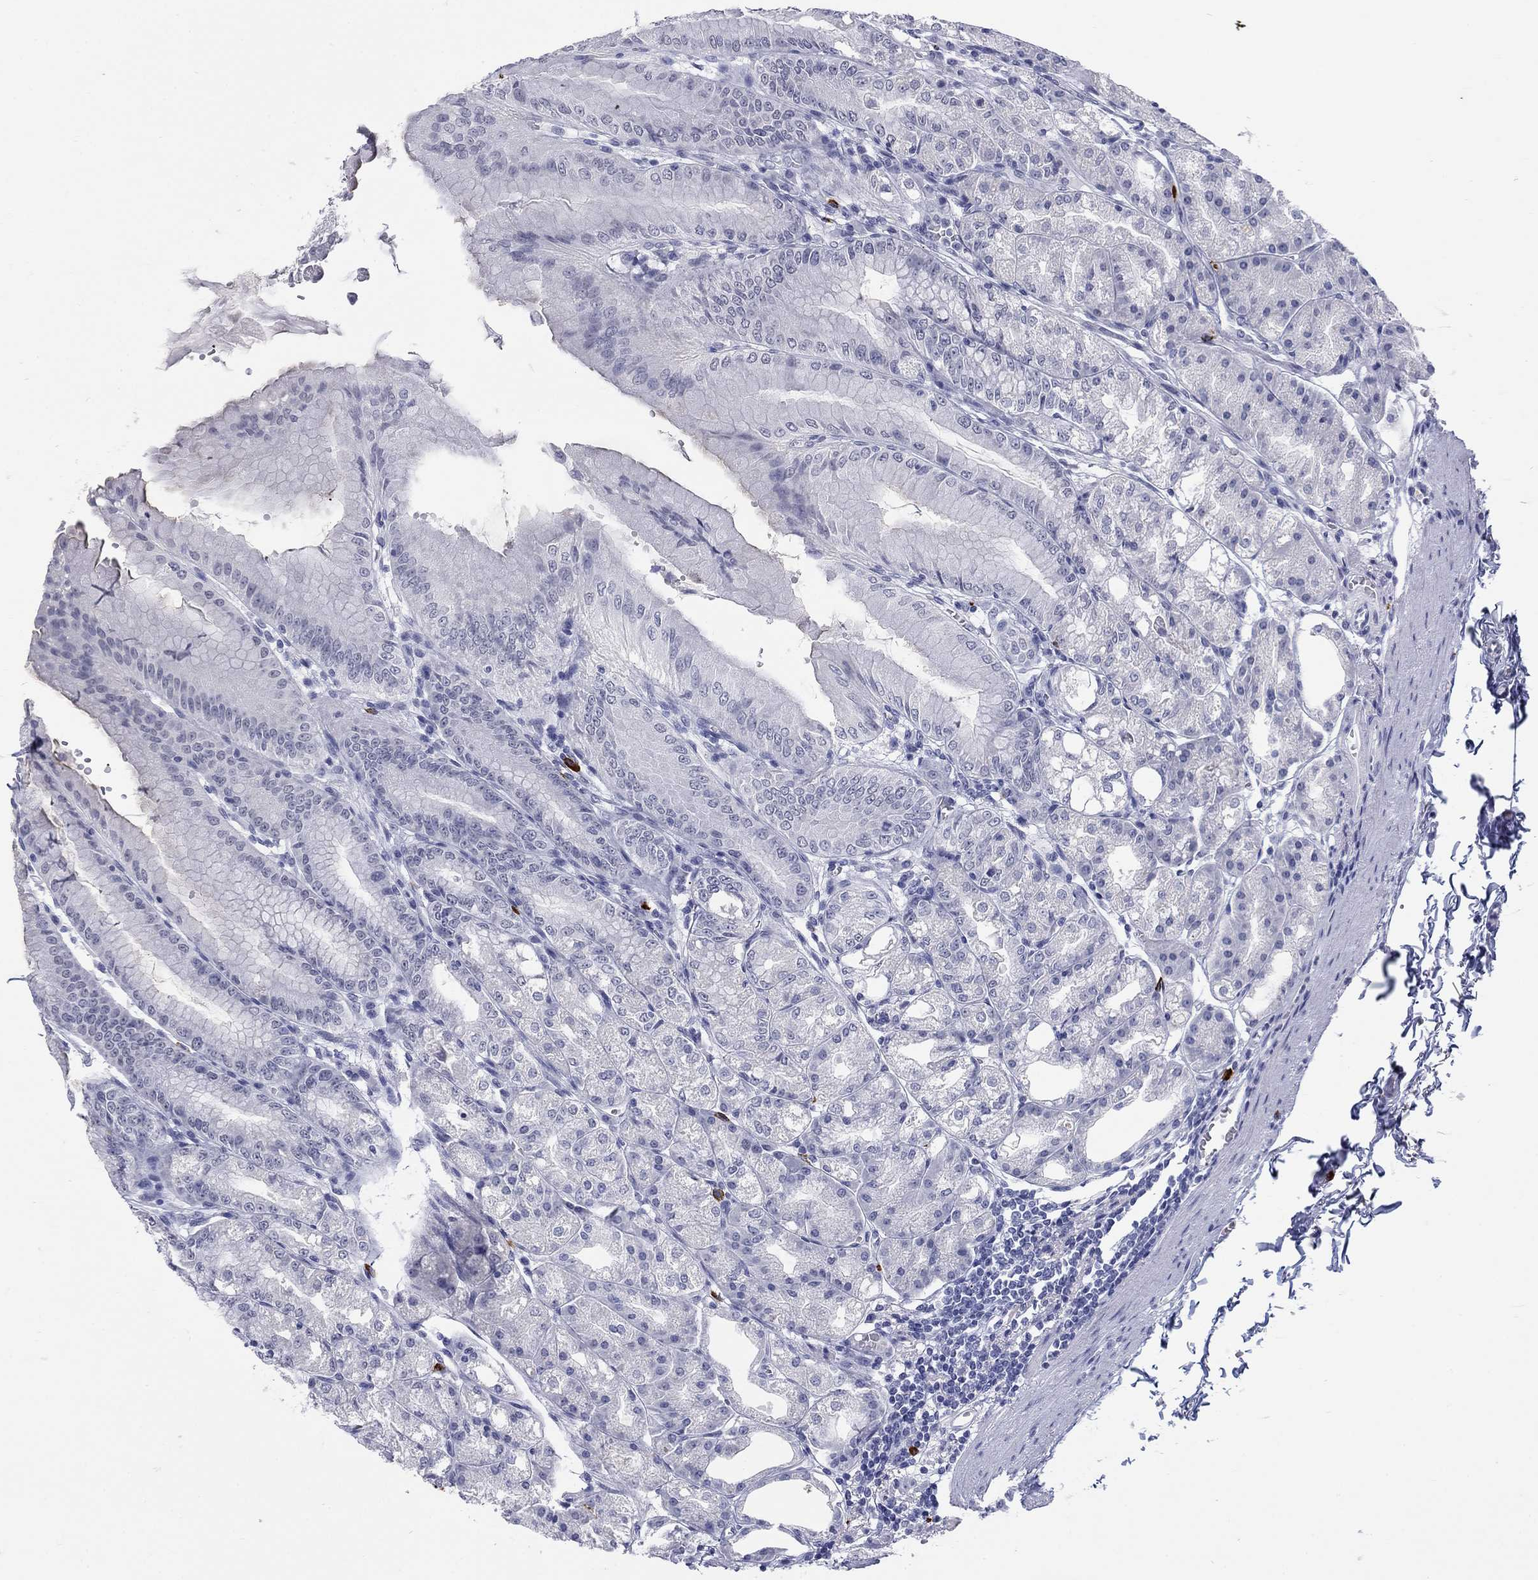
{"staining": {"intensity": "weak", "quantity": "<25%", "location": "cytoplasmic/membranous"}, "tissue": "stomach", "cell_type": "Glandular cells", "image_type": "normal", "snomed": [{"axis": "morphology", "description": "Normal tissue, NOS"}, {"axis": "topography", "description": "Stomach"}], "caption": "Protein analysis of unremarkable stomach reveals no significant staining in glandular cells.", "gene": "ECEL1", "patient": {"sex": "male", "age": 71}}